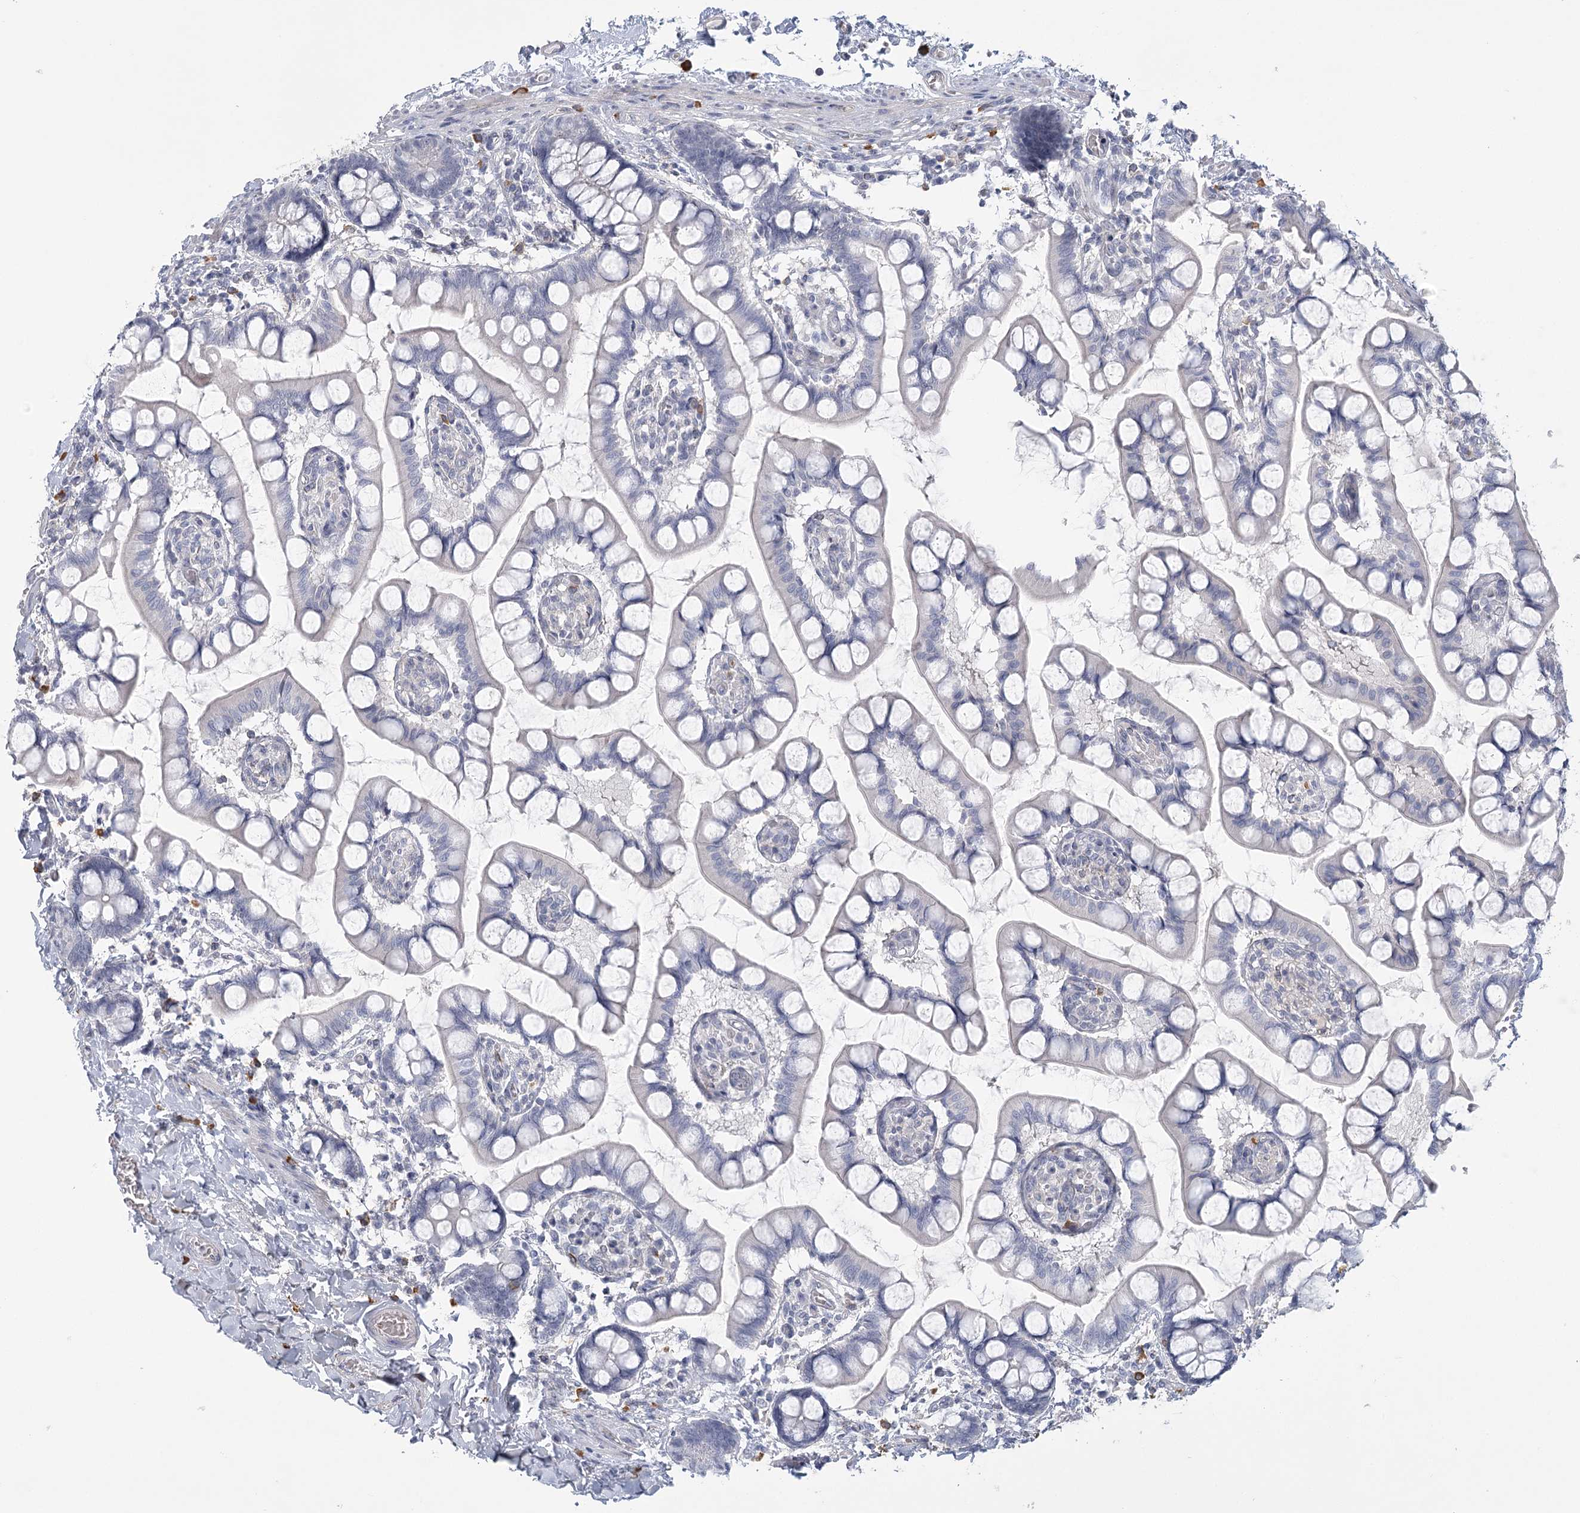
{"staining": {"intensity": "negative", "quantity": "none", "location": "none"}, "tissue": "small intestine", "cell_type": "Glandular cells", "image_type": "normal", "snomed": [{"axis": "morphology", "description": "Normal tissue, NOS"}, {"axis": "topography", "description": "Small intestine"}], "caption": "A photomicrograph of human small intestine is negative for staining in glandular cells. (Immunohistochemistry (ihc), brightfield microscopy, high magnification).", "gene": "FAM76B", "patient": {"sex": "male", "age": 52}}